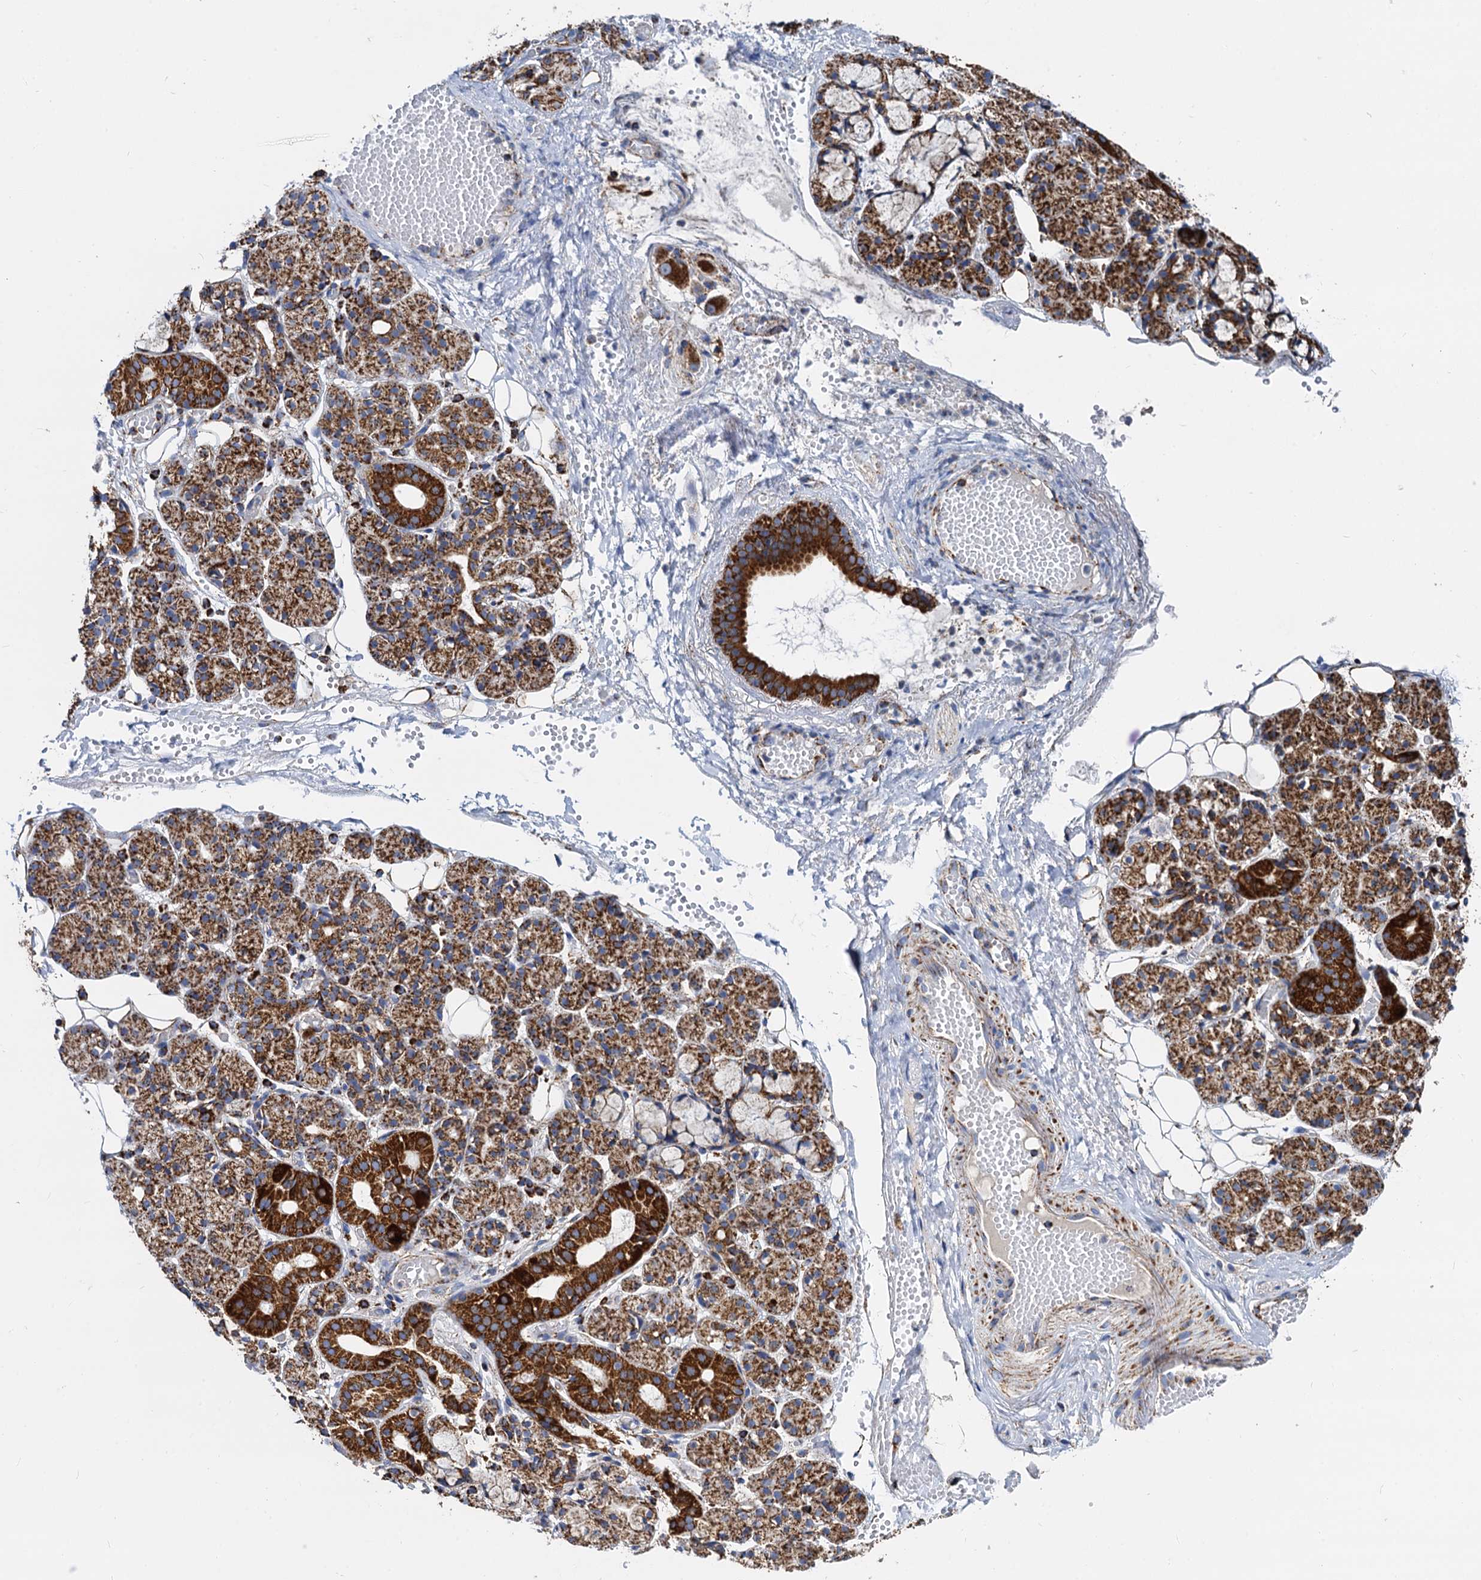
{"staining": {"intensity": "strong", "quantity": ">75%", "location": "cytoplasmic/membranous"}, "tissue": "salivary gland", "cell_type": "Glandular cells", "image_type": "normal", "snomed": [{"axis": "morphology", "description": "Normal tissue, NOS"}, {"axis": "topography", "description": "Salivary gland"}], "caption": "Salivary gland stained for a protein reveals strong cytoplasmic/membranous positivity in glandular cells. The protein of interest is stained brown, and the nuclei are stained in blue (DAB (3,3'-diaminobenzidine) IHC with brightfield microscopy, high magnification).", "gene": "TIMM10", "patient": {"sex": "male", "age": 63}}